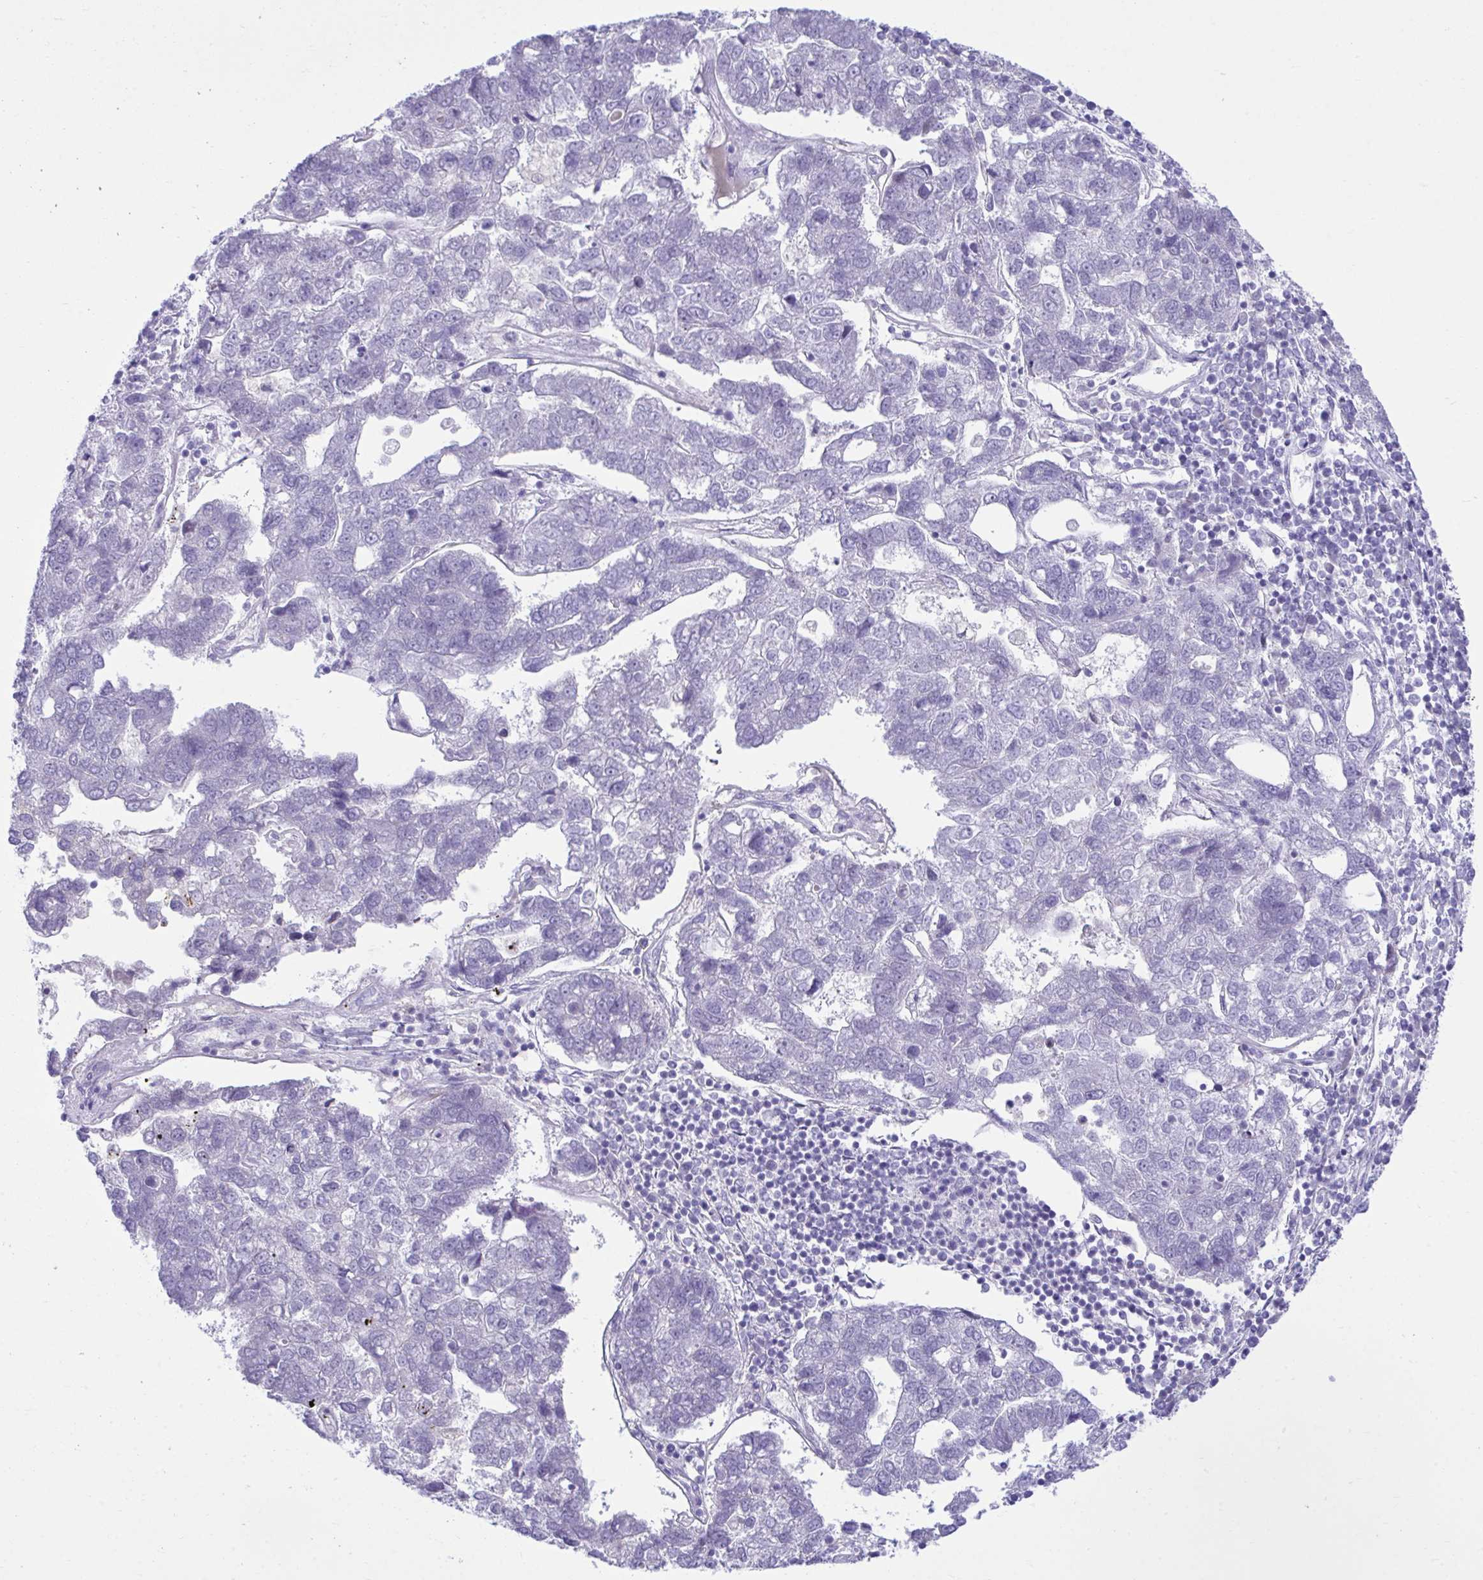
{"staining": {"intensity": "negative", "quantity": "none", "location": "none"}, "tissue": "pancreatic cancer", "cell_type": "Tumor cells", "image_type": "cancer", "snomed": [{"axis": "morphology", "description": "Adenocarcinoma, NOS"}, {"axis": "topography", "description": "Pancreas"}], "caption": "A histopathology image of human pancreatic adenocarcinoma is negative for staining in tumor cells.", "gene": "MED9", "patient": {"sex": "female", "age": 61}}